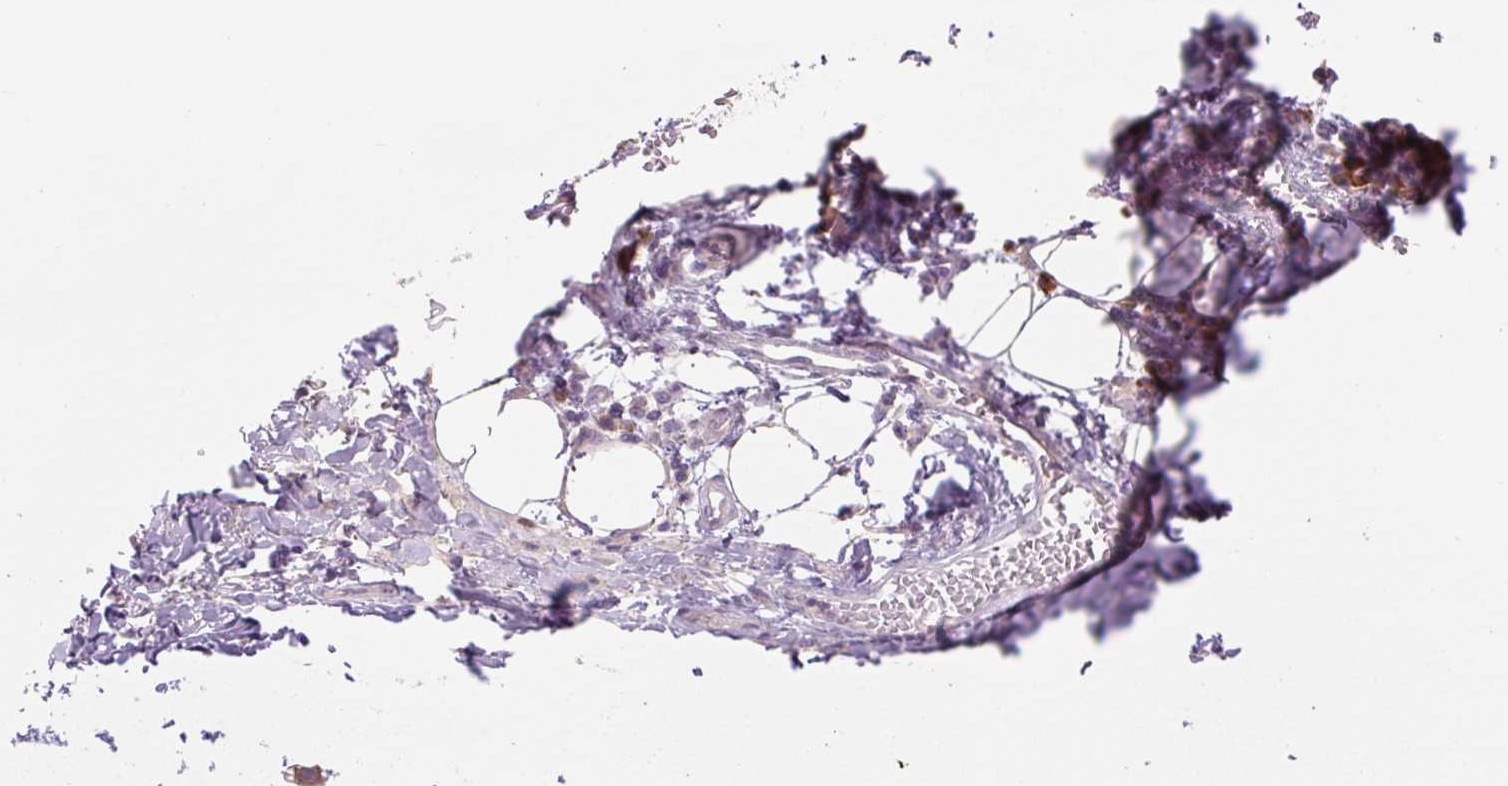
{"staining": {"intensity": "negative", "quantity": "none", "location": "none"}, "tissue": "adipose tissue", "cell_type": "Adipocytes", "image_type": "normal", "snomed": [{"axis": "morphology", "description": "Normal tissue, NOS"}, {"axis": "topography", "description": "Cartilage tissue"}, {"axis": "topography", "description": "Bronchus"}], "caption": "This micrograph is of unremarkable adipose tissue stained with immunohistochemistry (IHC) to label a protein in brown with the nuclei are counter-stained blue. There is no expression in adipocytes. Brightfield microscopy of IHC stained with DAB (brown) and hematoxylin (blue), captured at high magnification.", "gene": "TMEM100", "patient": {"sex": "male", "age": 56}}